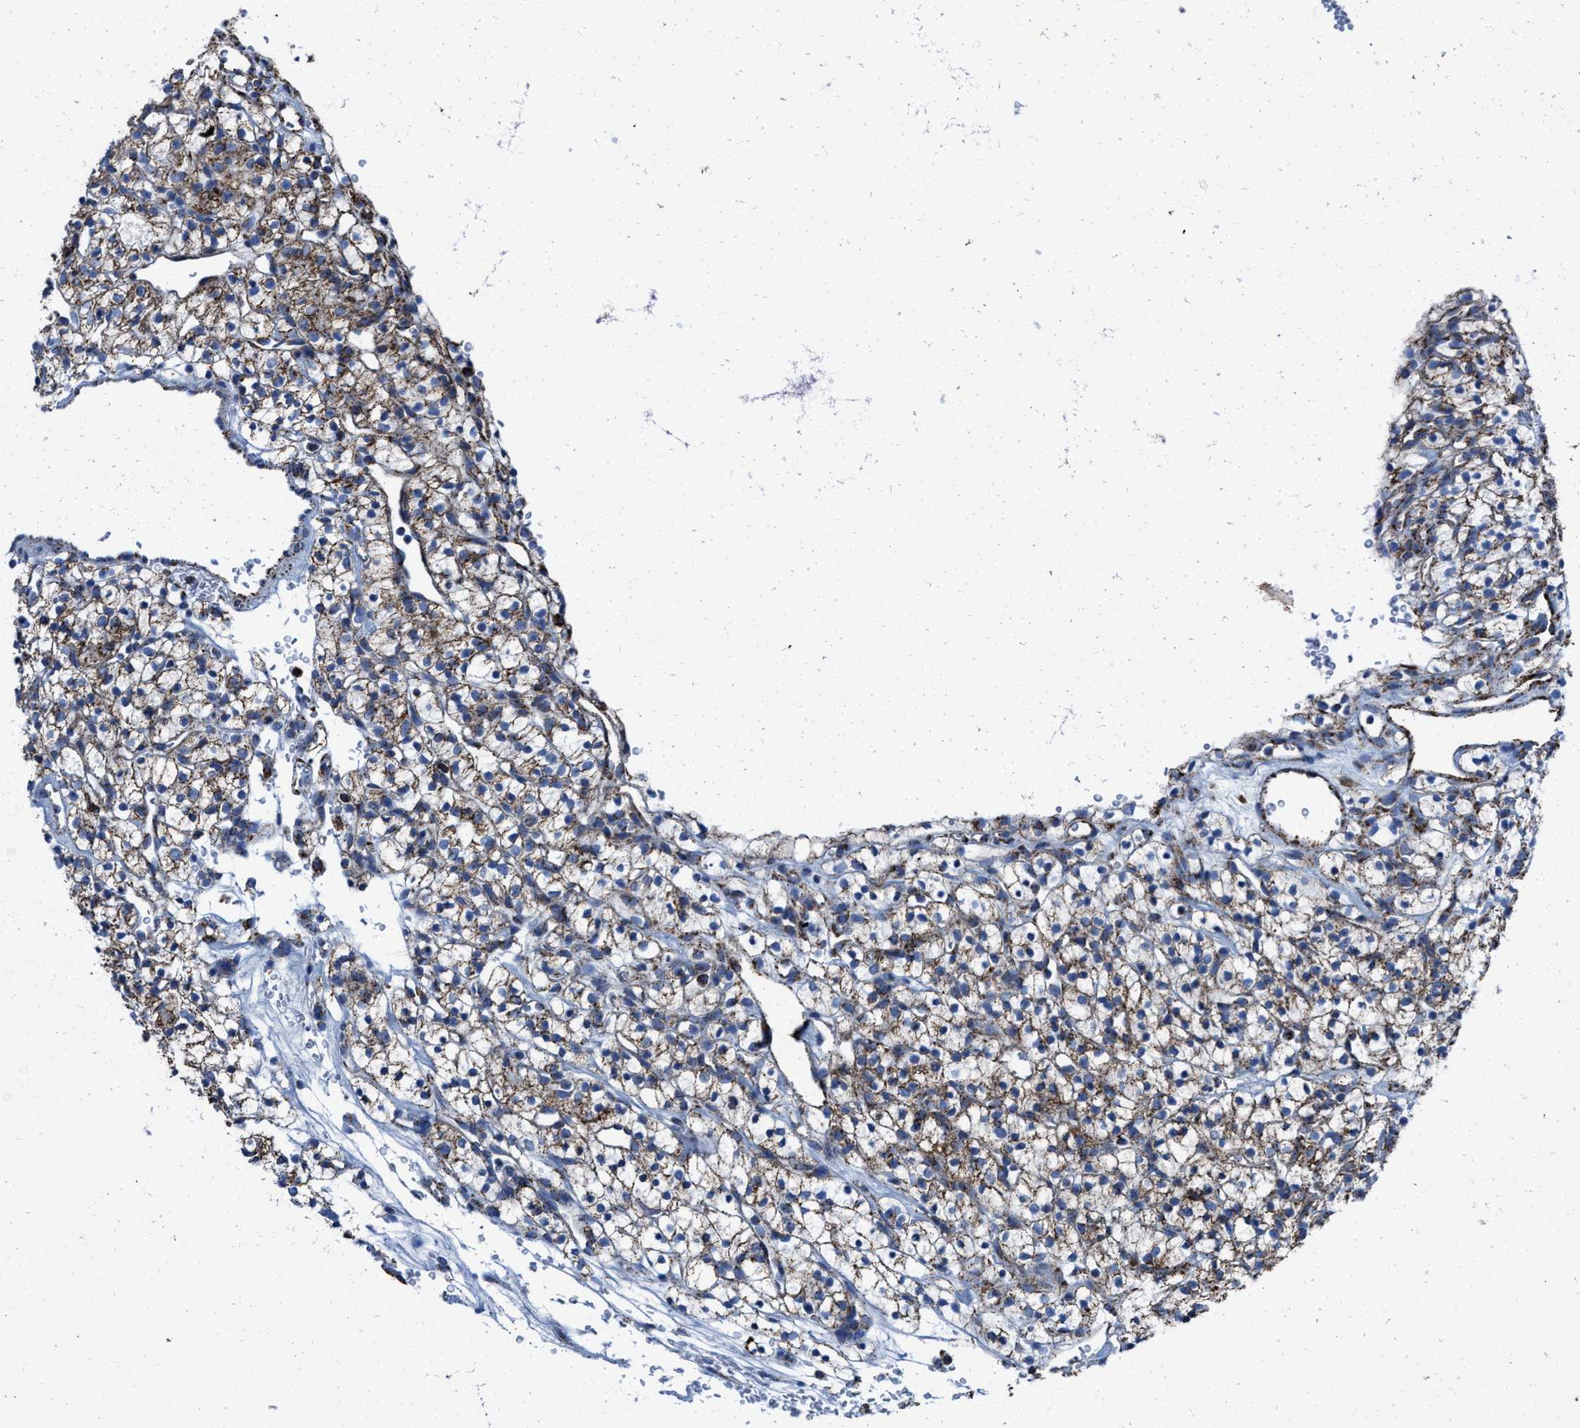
{"staining": {"intensity": "moderate", "quantity": ">75%", "location": "cytoplasmic/membranous"}, "tissue": "renal cancer", "cell_type": "Tumor cells", "image_type": "cancer", "snomed": [{"axis": "morphology", "description": "Adenocarcinoma, NOS"}, {"axis": "topography", "description": "Kidney"}], "caption": "The image displays staining of renal adenocarcinoma, revealing moderate cytoplasmic/membranous protein positivity (brown color) within tumor cells.", "gene": "ALDH1B1", "patient": {"sex": "female", "age": 57}}